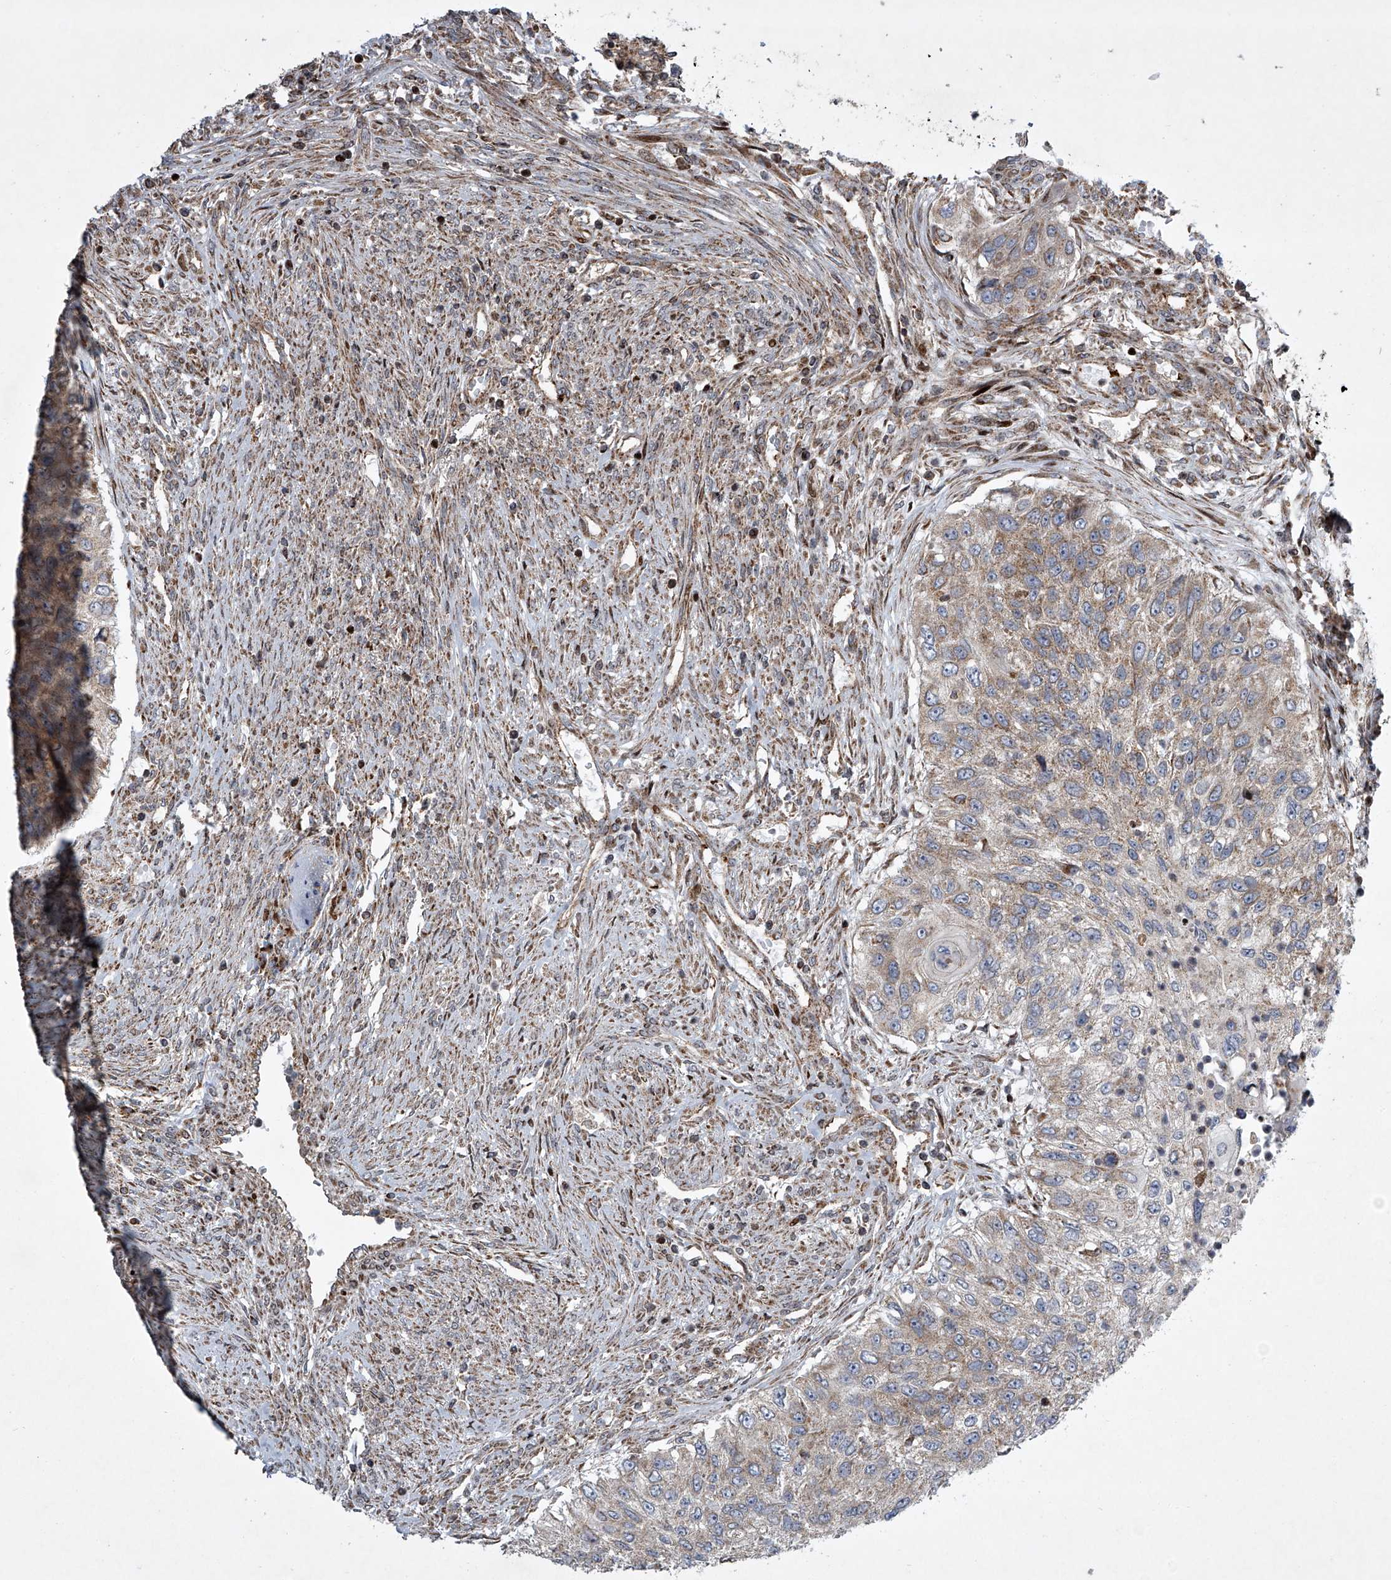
{"staining": {"intensity": "weak", "quantity": ">75%", "location": "cytoplasmic/membranous"}, "tissue": "urothelial cancer", "cell_type": "Tumor cells", "image_type": "cancer", "snomed": [{"axis": "morphology", "description": "Urothelial carcinoma, High grade"}, {"axis": "topography", "description": "Urinary bladder"}], "caption": "Immunohistochemical staining of human urothelial carcinoma (high-grade) displays low levels of weak cytoplasmic/membranous protein expression in approximately >75% of tumor cells.", "gene": "STRADA", "patient": {"sex": "female", "age": 60}}